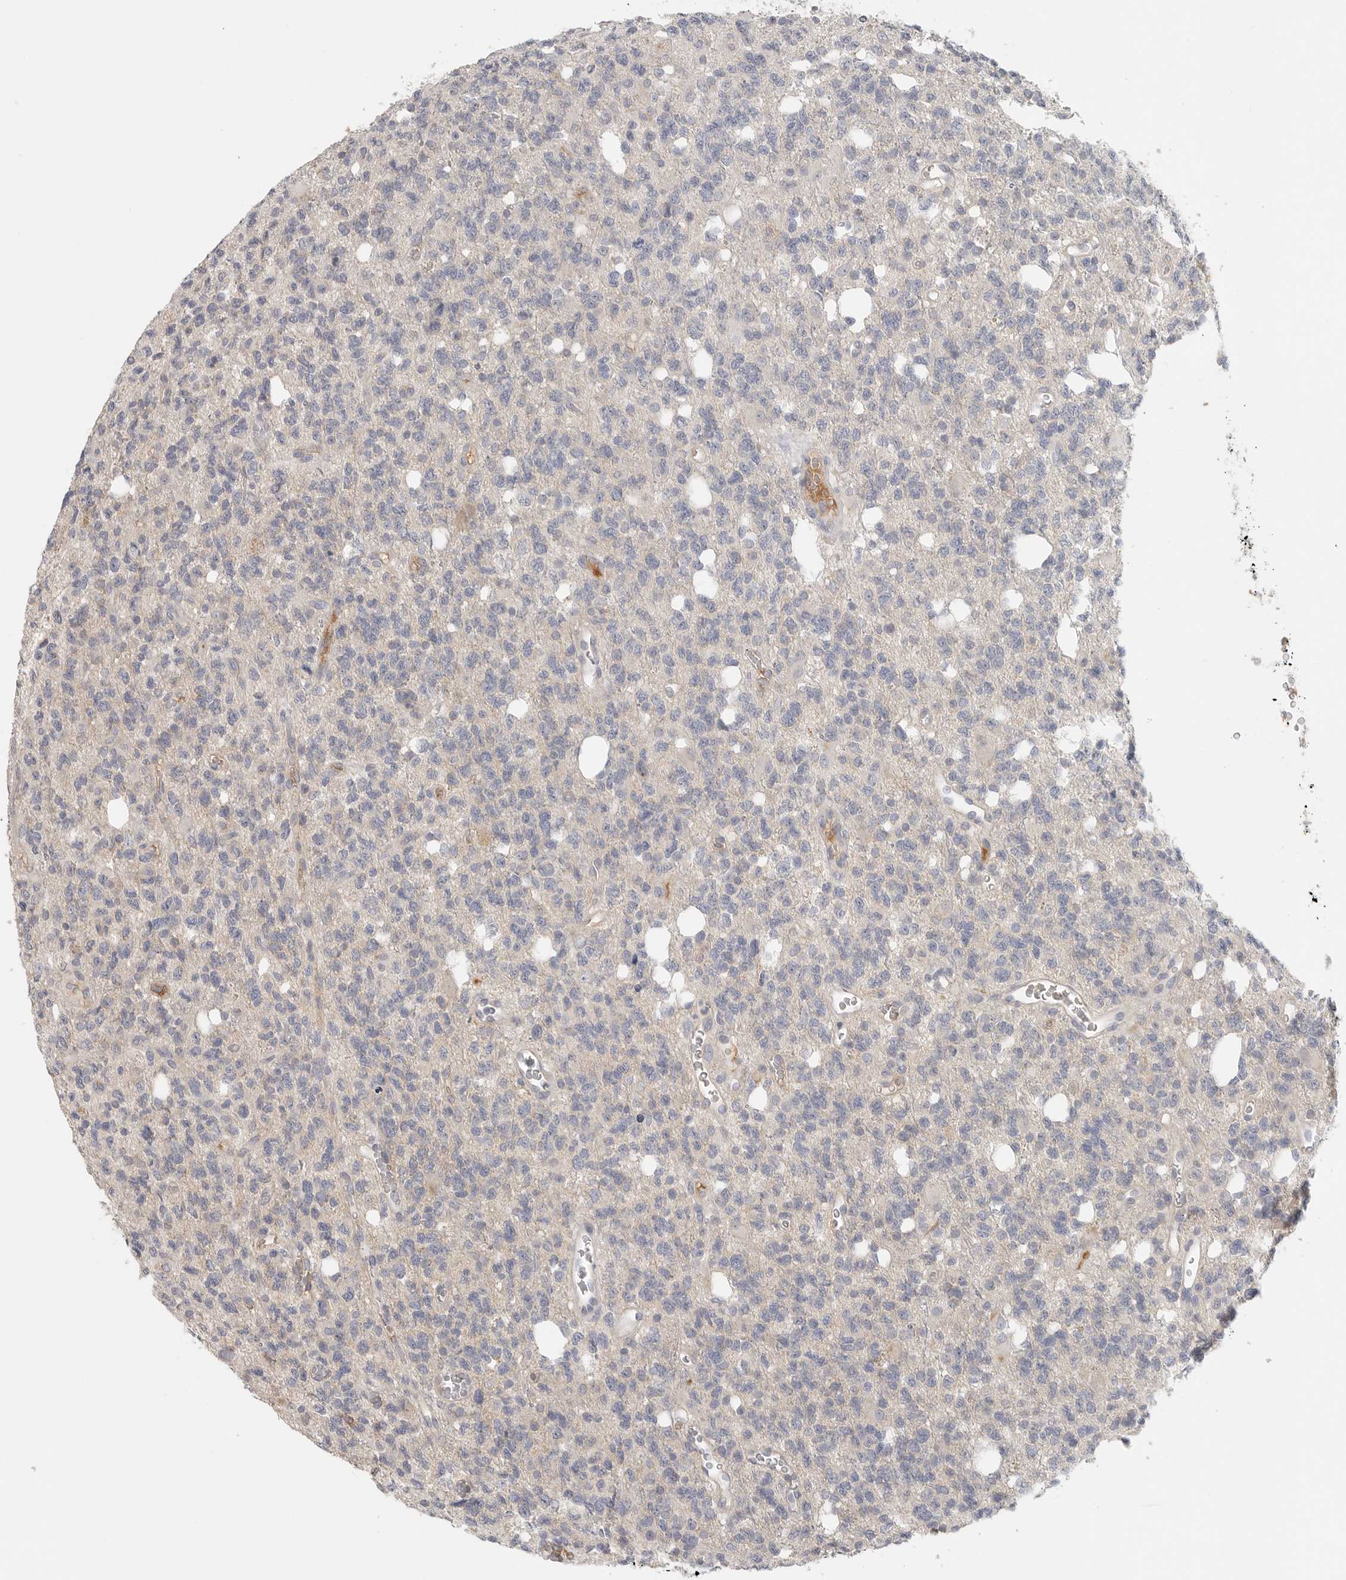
{"staining": {"intensity": "negative", "quantity": "none", "location": "none"}, "tissue": "glioma", "cell_type": "Tumor cells", "image_type": "cancer", "snomed": [{"axis": "morphology", "description": "Glioma, malignant, High grade"}, {"axis": "topography", "description": "Brain"}], "caption": "Immunohistochemistry (IHC) micrograph of neoplastic tissue: malignant glioma (high-grade) stained with DAB (3,3'-diaminobenzidine) shows no significant protein positivity in tumor cells.", "gene": "SLC25A36", "patient": {"sex": "female", "age": 62}}